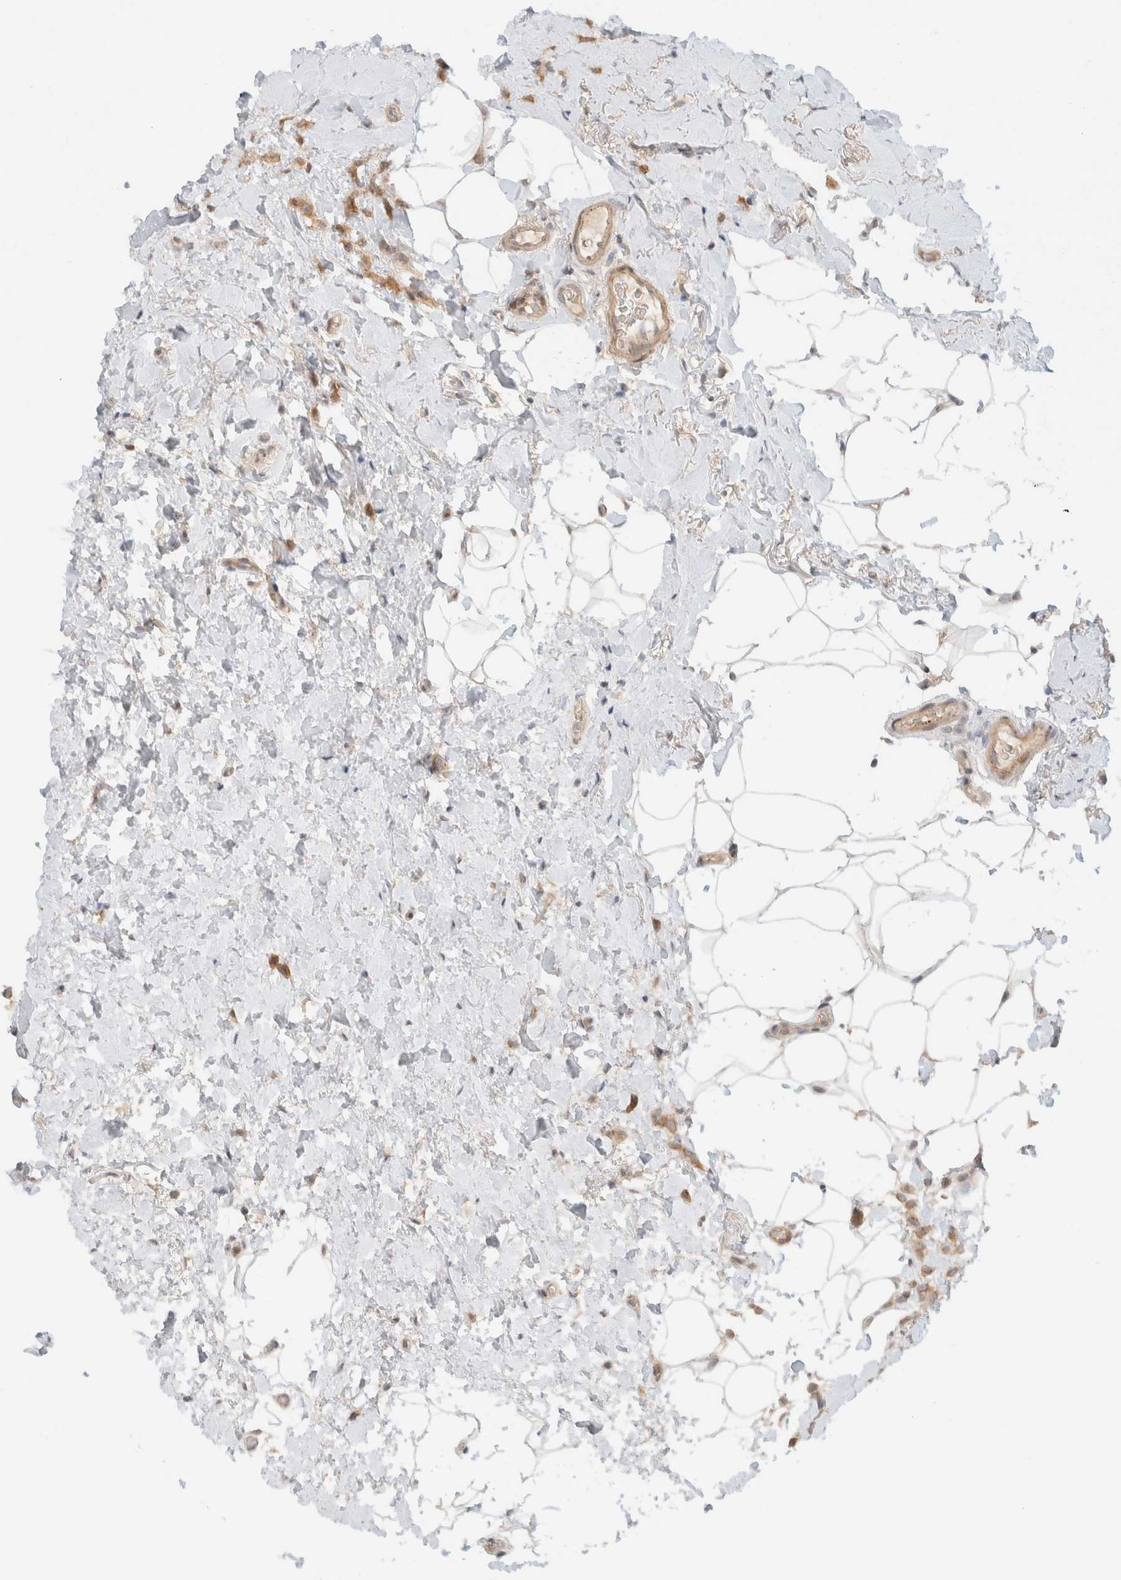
{"staining": {"intensity": "moderate", "quantity": ">75%", "location": "cytoplasmic/membranous"}, "tissue": "breast cancer", "cell_type": "Tumor cells", "image_type": "cancer", "snomed": [{"axis": "morphology", "description": "Normal tissue, NOS"}, {"axis": "morphology", "description": "Lobular carcinoma"}, {"axis": "topography", "description": "Breast"}], "caption": "Human breast cancer stained for a protein (brown) displays moderate cytoplasmic/membranous positive positivity in approximately >75% of tumor cells.", "gene": "MARK3", "patient": {"sex": "female", "age": 50}}